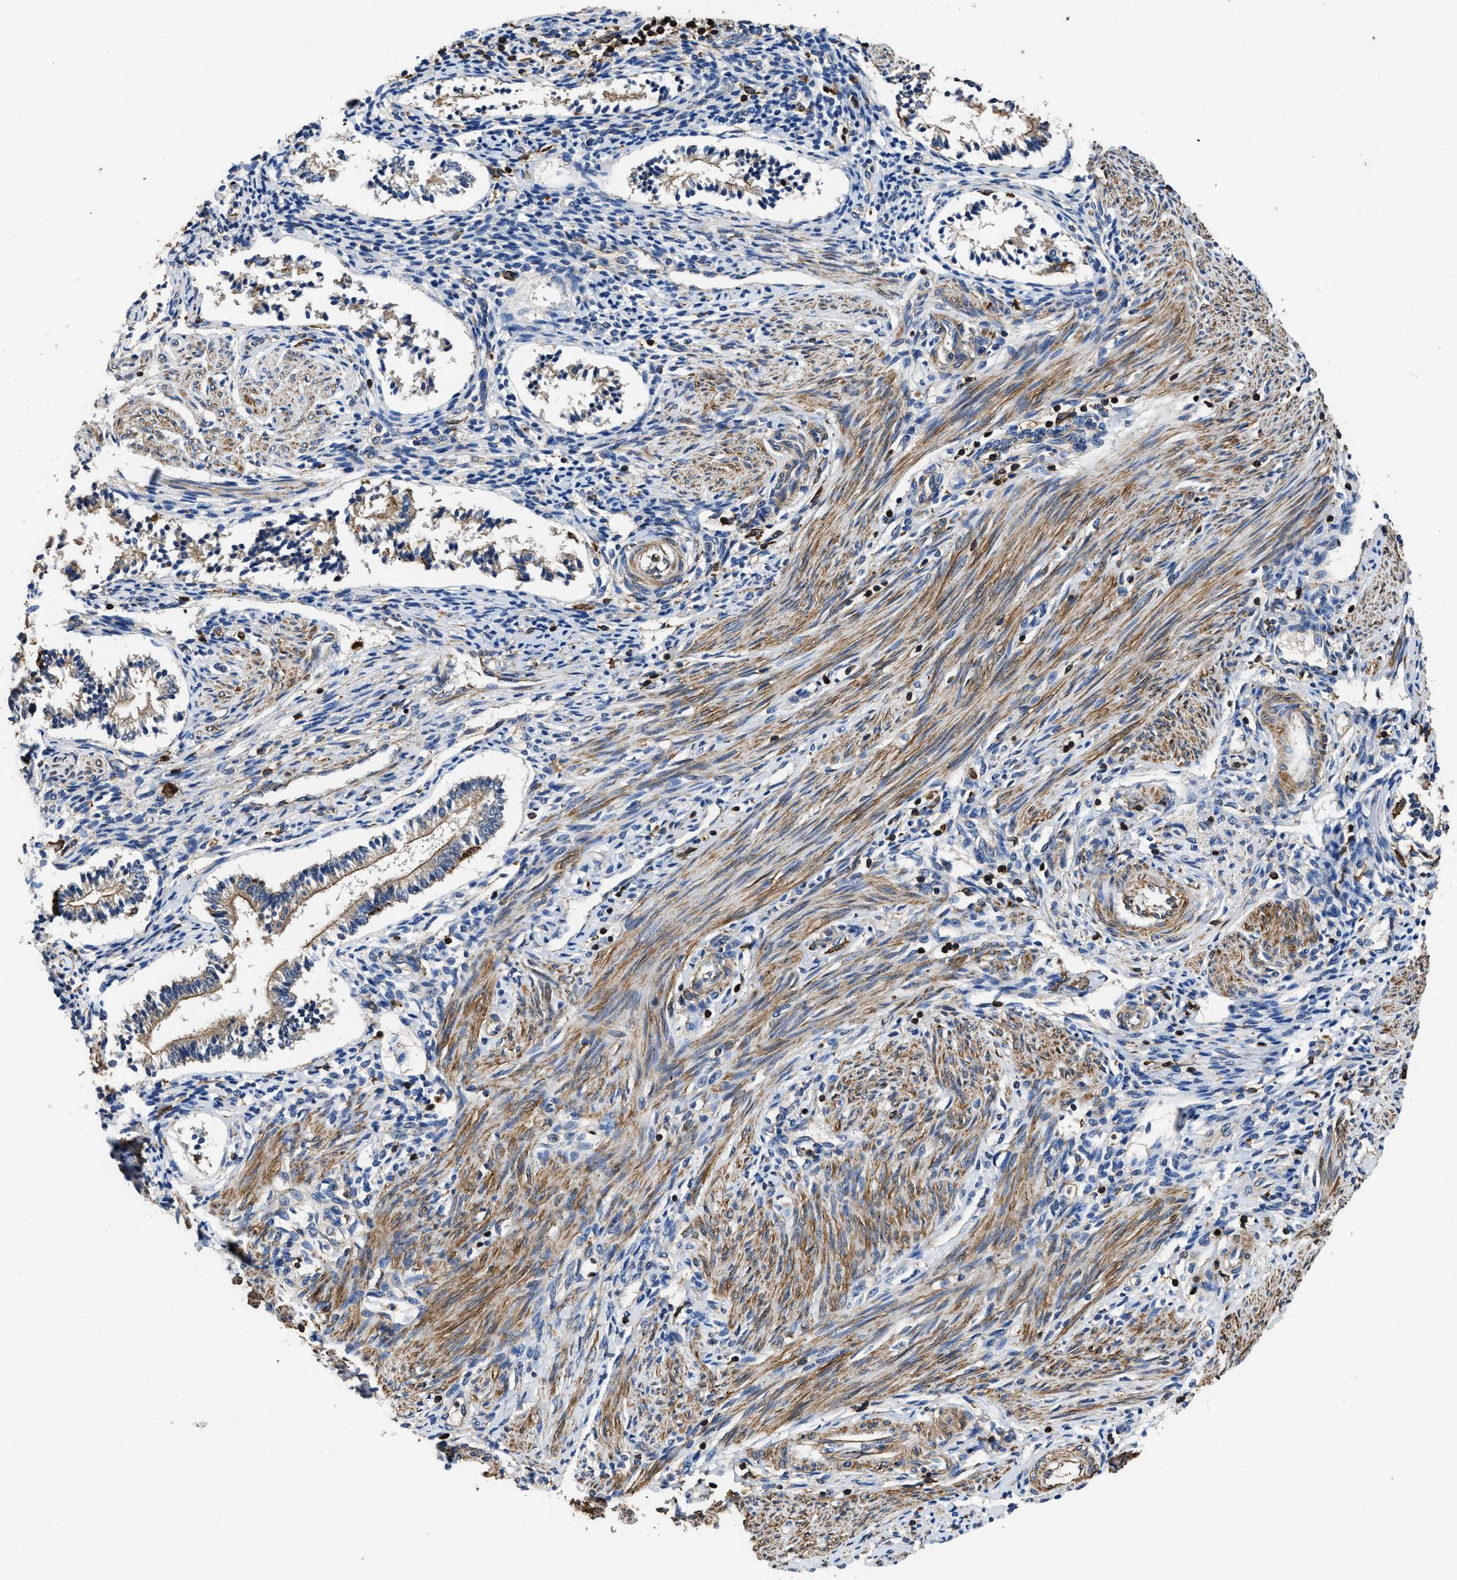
{"staining": {"intensity": "weak", "quantity": "25%-75%", "location": "cytoplasmic/membranous"}, "tissue": "endometrium", "cell_type": "Cells in endometrial stroma", "image_type": "normal", "snomed": [{"axis": "morphology", "description": "Normal tissue, NOS"}, {"axis": "topography", "description": "Endometrium"}], "caption": "A brown stain labels weak cytoplasmic/membranous positivity of a protein in cells in endometrial stroma of benign endometrium. The protein is stained brown, and the nuclei are stained in blue (DAB (3,3'-diaminobenzidine) IHC with brightfield microscopy, high magnification).", "gene": "LINGO2", "patient": {"sex": "female", "age": 42}}